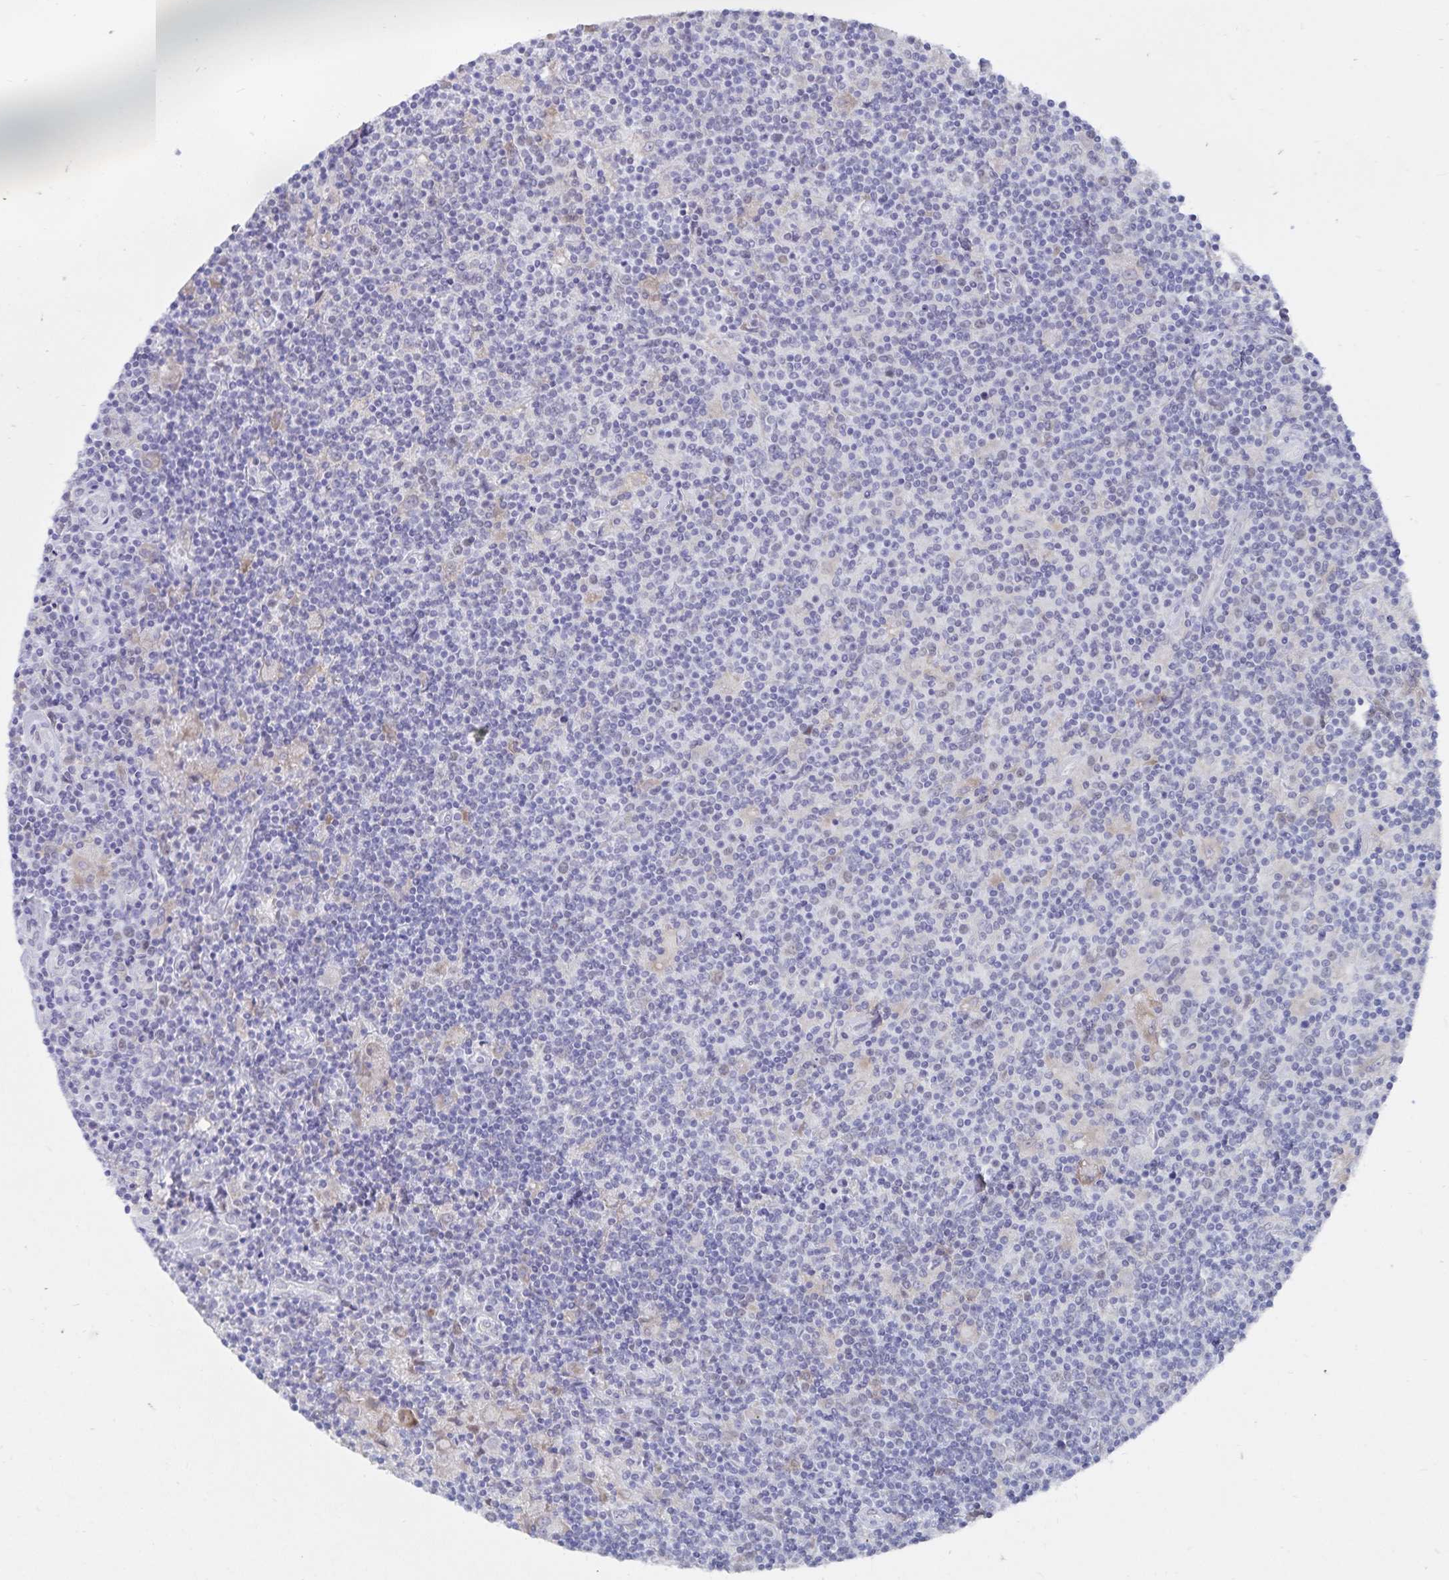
{"staining": {"intensity": "negative", "quantity": "none", "location": "none"}, "tissue": "lymphoma", "cell_type": "Tumor cells", "image_type": "cancer", "snomed": [{"axis": "morphology", "description": "Hodgkin's disease, NOS"}, {"axis": "topography", "description": "Lymph node"}], "caption": "Tumor cells are negative for brown protein staining in Hodgkin's disease.", "gene": "ATP2A2", "patient": {"sex": "male", "age": 40}}